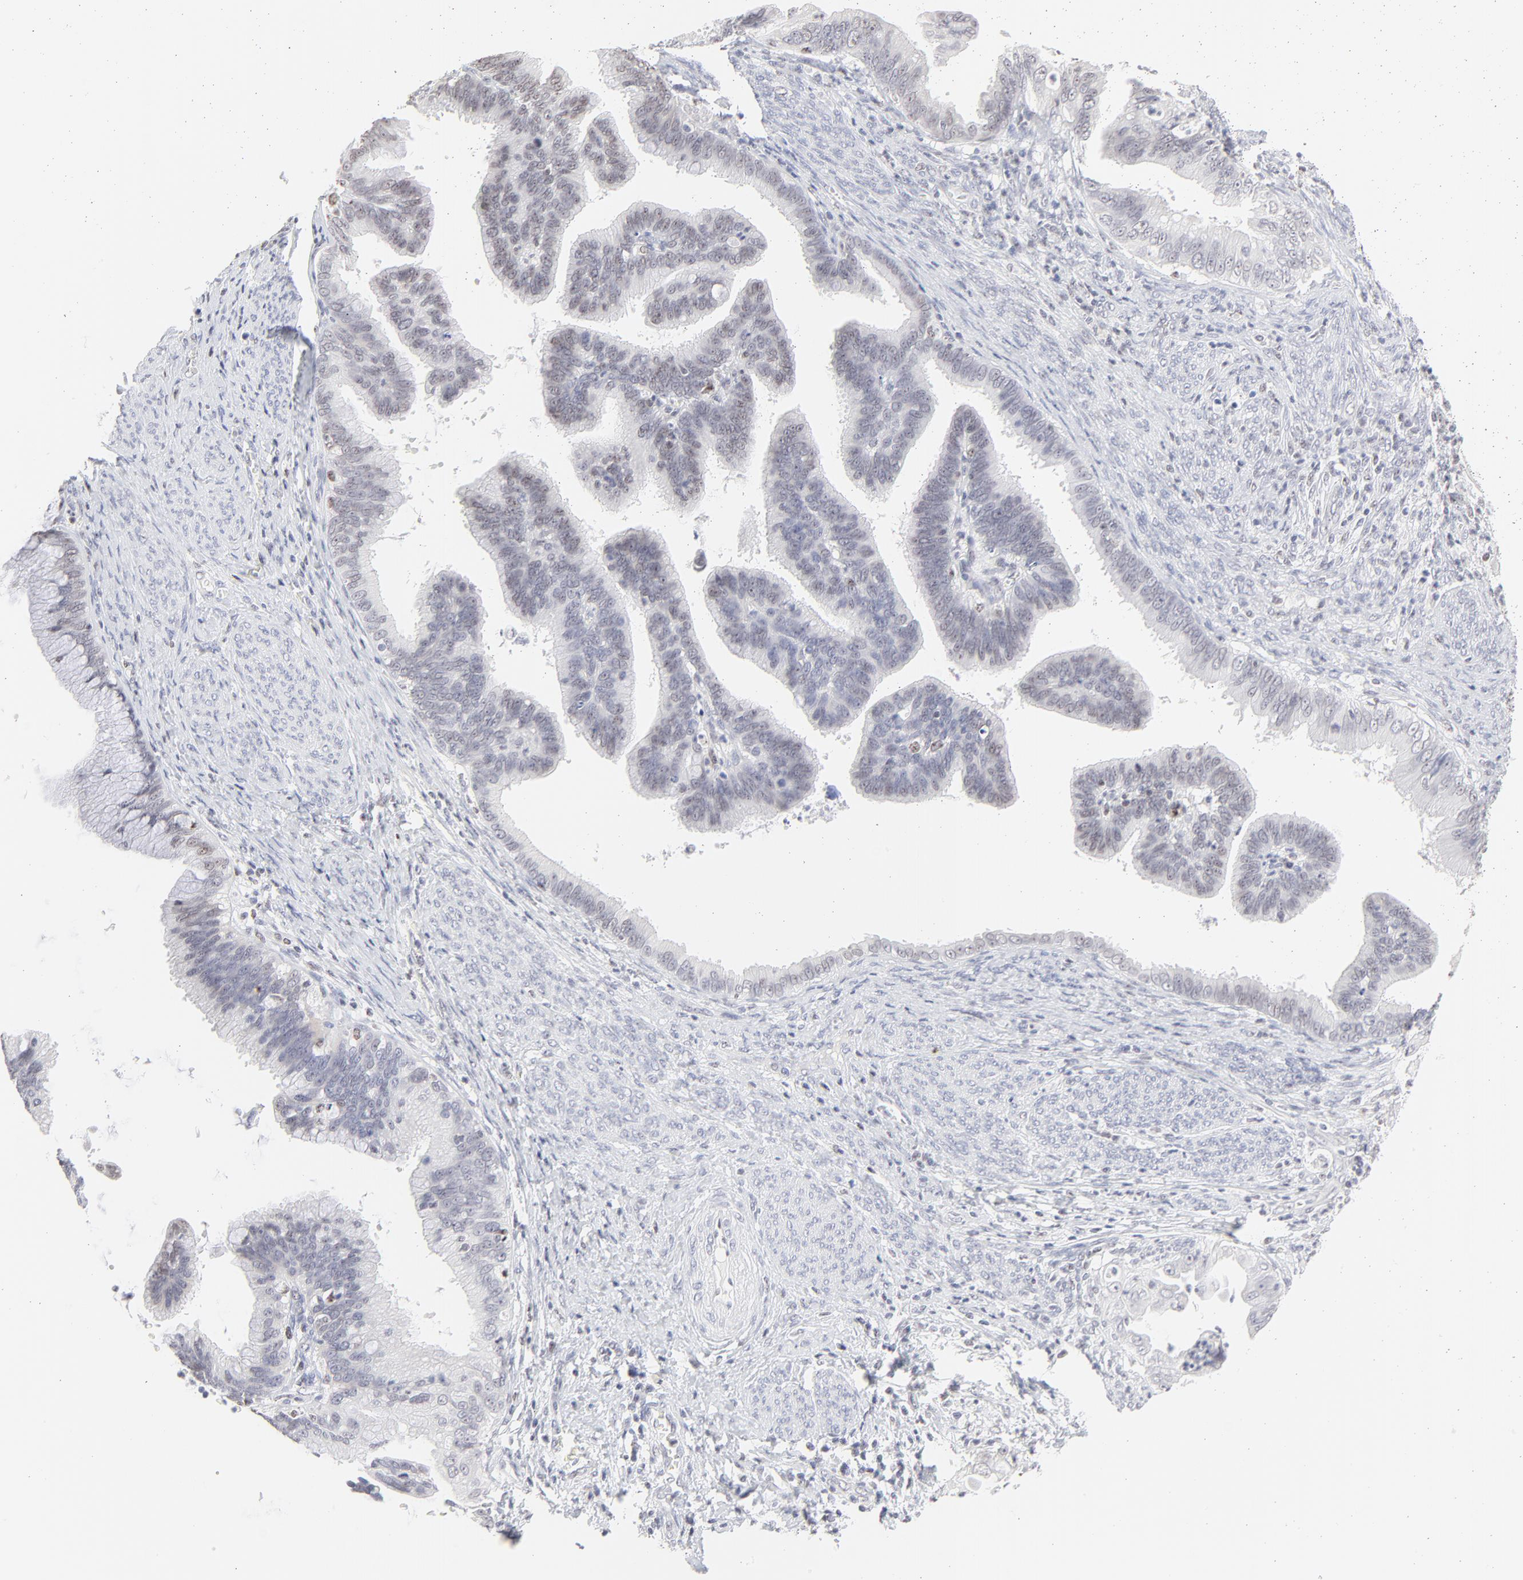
{"staining": {"intensity": "negative", "quantity": "none", "location": "none"}, "tissue": "cervical cancer", "cell_type": "Tumor cells", "image_type": "cancer", "snomed": [{"axis": "morphology", "description": "Adenocarcinoma, NOS"}, {"axis": "topography", "description": "Cervix"}], "caption": "An immunohistochemistry (IHC) image of adenocarcinoma (cervical) is shown. There is no staining in tumor cells of adenocarcinoma (cervical).", "gene": "NFIL3", "patient": {"sex": "female", "age": 47}}